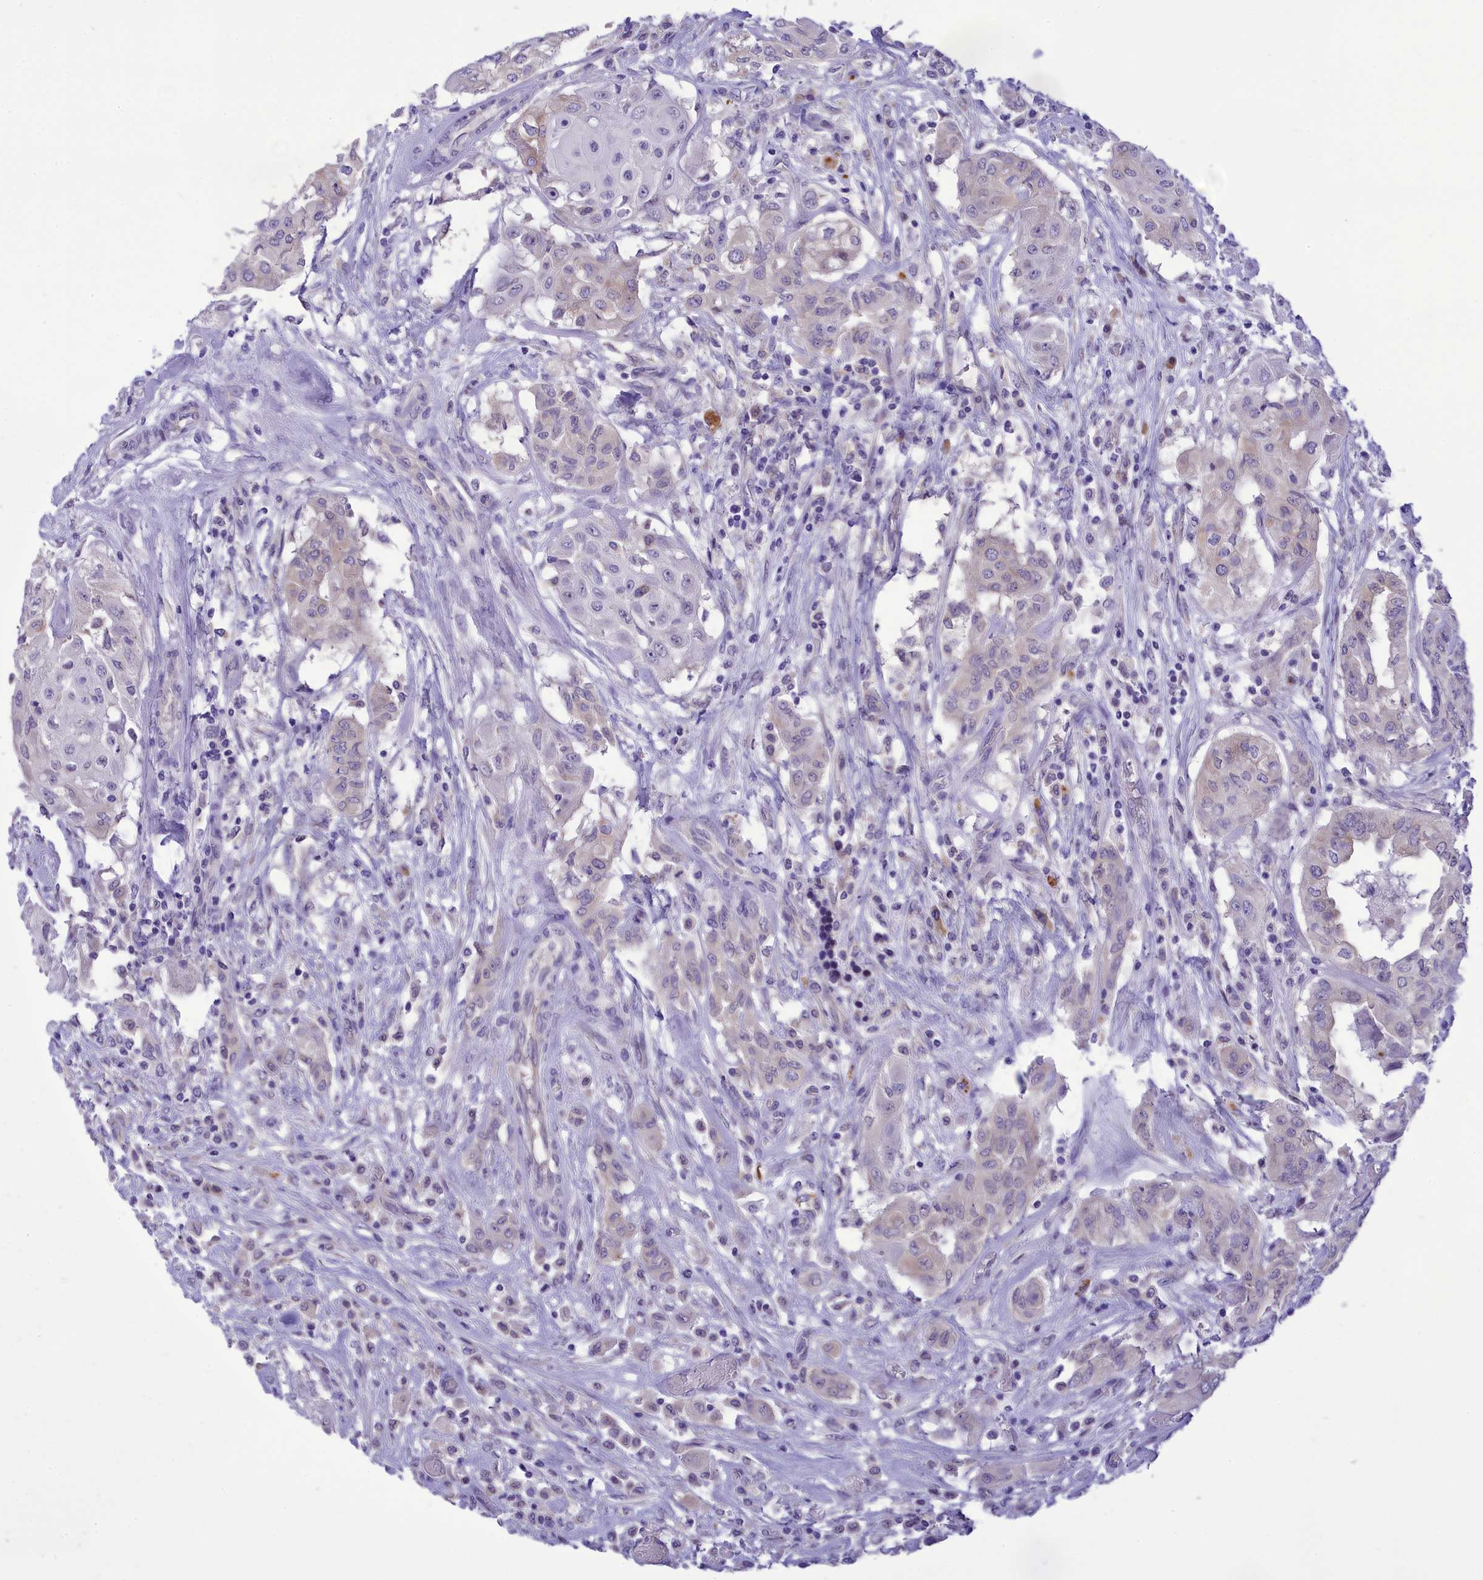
{"staining": {"intensity": "negative", "quantity": "none", "location": "none"}, "tissue": "thyroid cancer", "cell_type": "Tumor cells", "image_type": "cancer", "snomed": [{"axis": "morphology", "description": "Papillary adenocarcinoma, NOS"}, {"axis": "topography", "description": "Thyroid gland"}], "caption": "A photomicrograph of human thyroid cancer is negative for staining in tumor cells. The staining is performed using DAB (3,3'-diaminobenzidine) brown chromogen with nuclei counter-stained in using hematoxylin.", "gene": "DCAF16", "patient": {"sex": "female", "age": 59}}